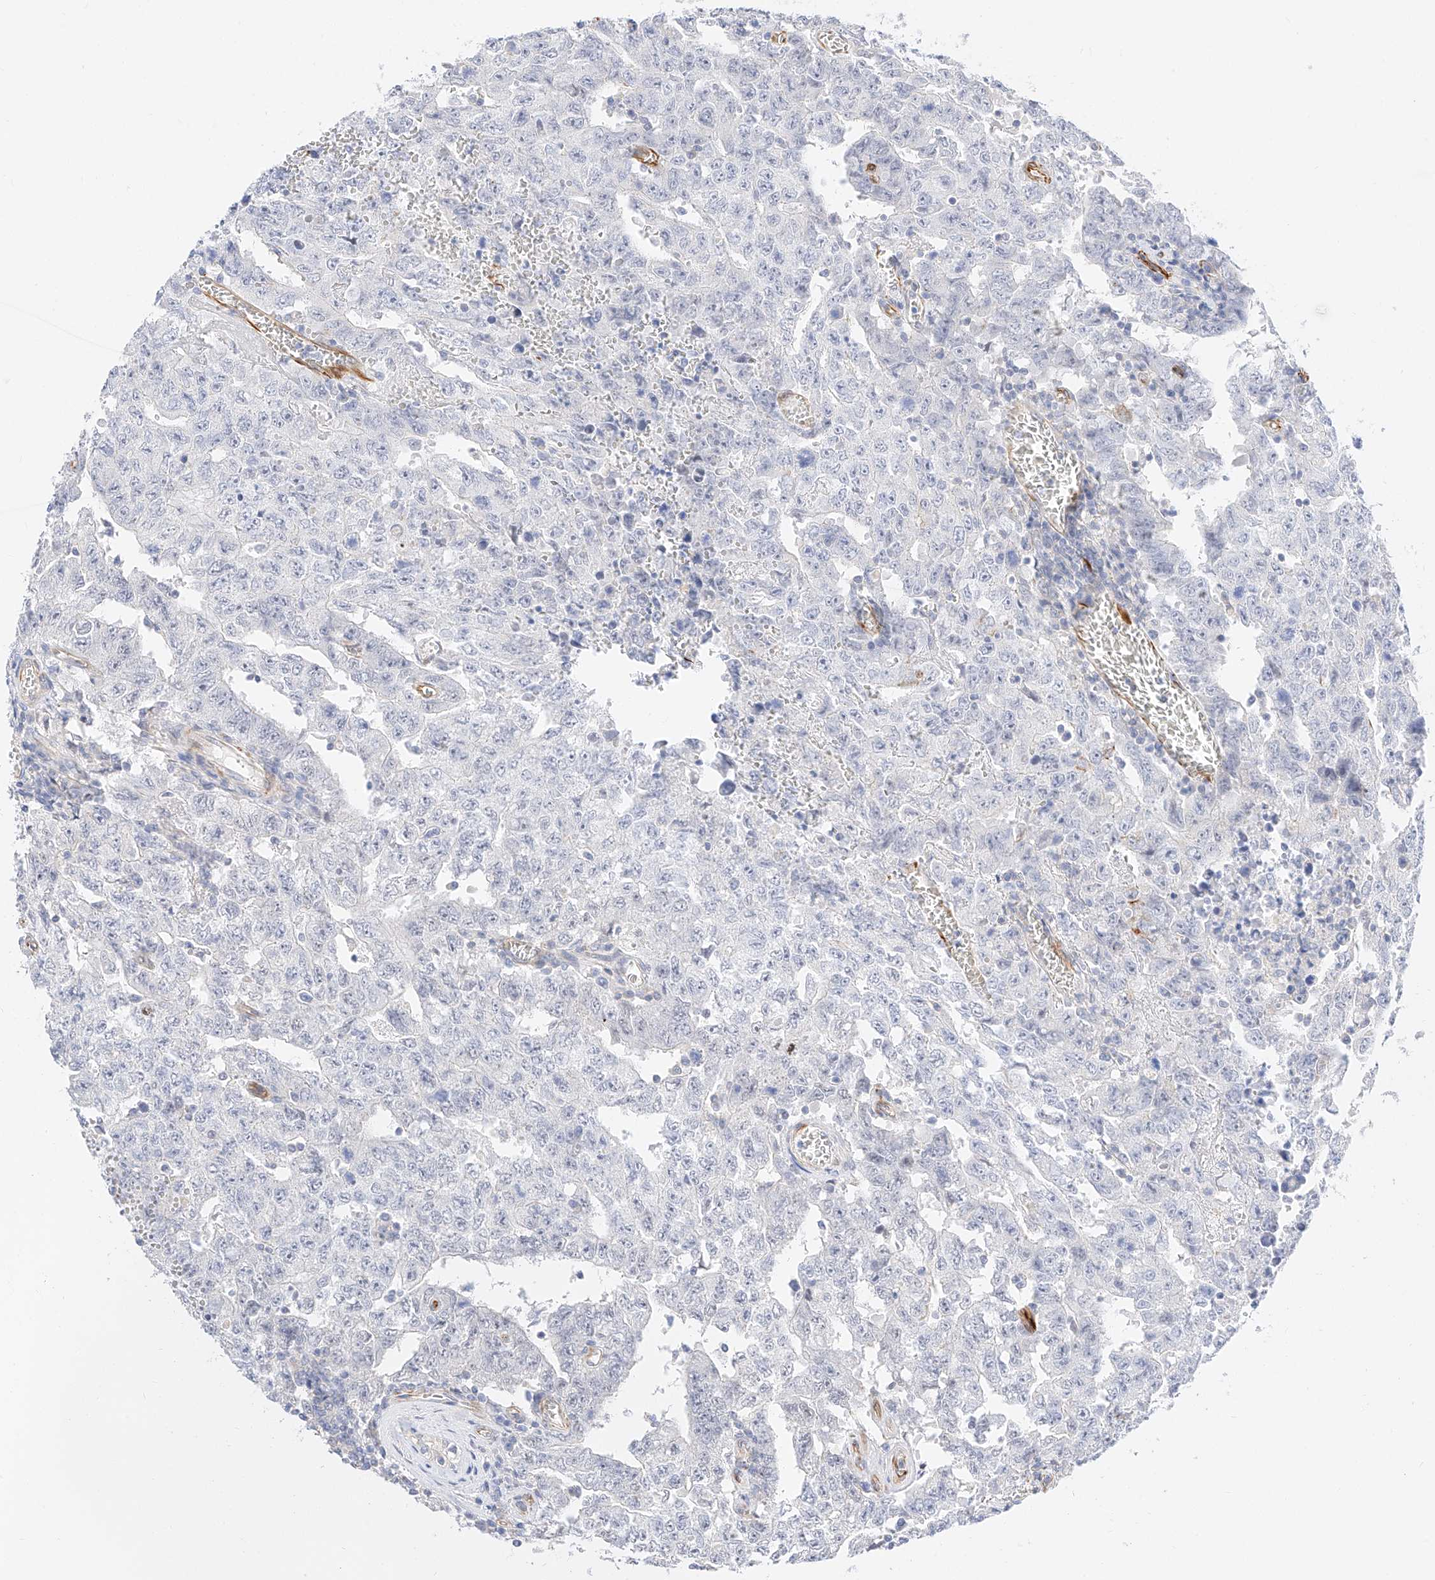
{"staining": {"intensity": "negative", "quantity": "none", "location": "none"}, "tissue": "testis cancer", "cell_type": "Tumor cells", "image_type": "cancer", "snomed": [{"axis": "morphology", "description": "Carcinoma, Embryonal, NOS"}, {"axis": "topography", "description": "Testis"}], "caption": "This is an immunohistochemistry histopathology image of human embryonal carcinoma (testis). There is no staining in tumor cells.", "gene": "CDCP2", "patient": {"sex": "male", "age": 26}}